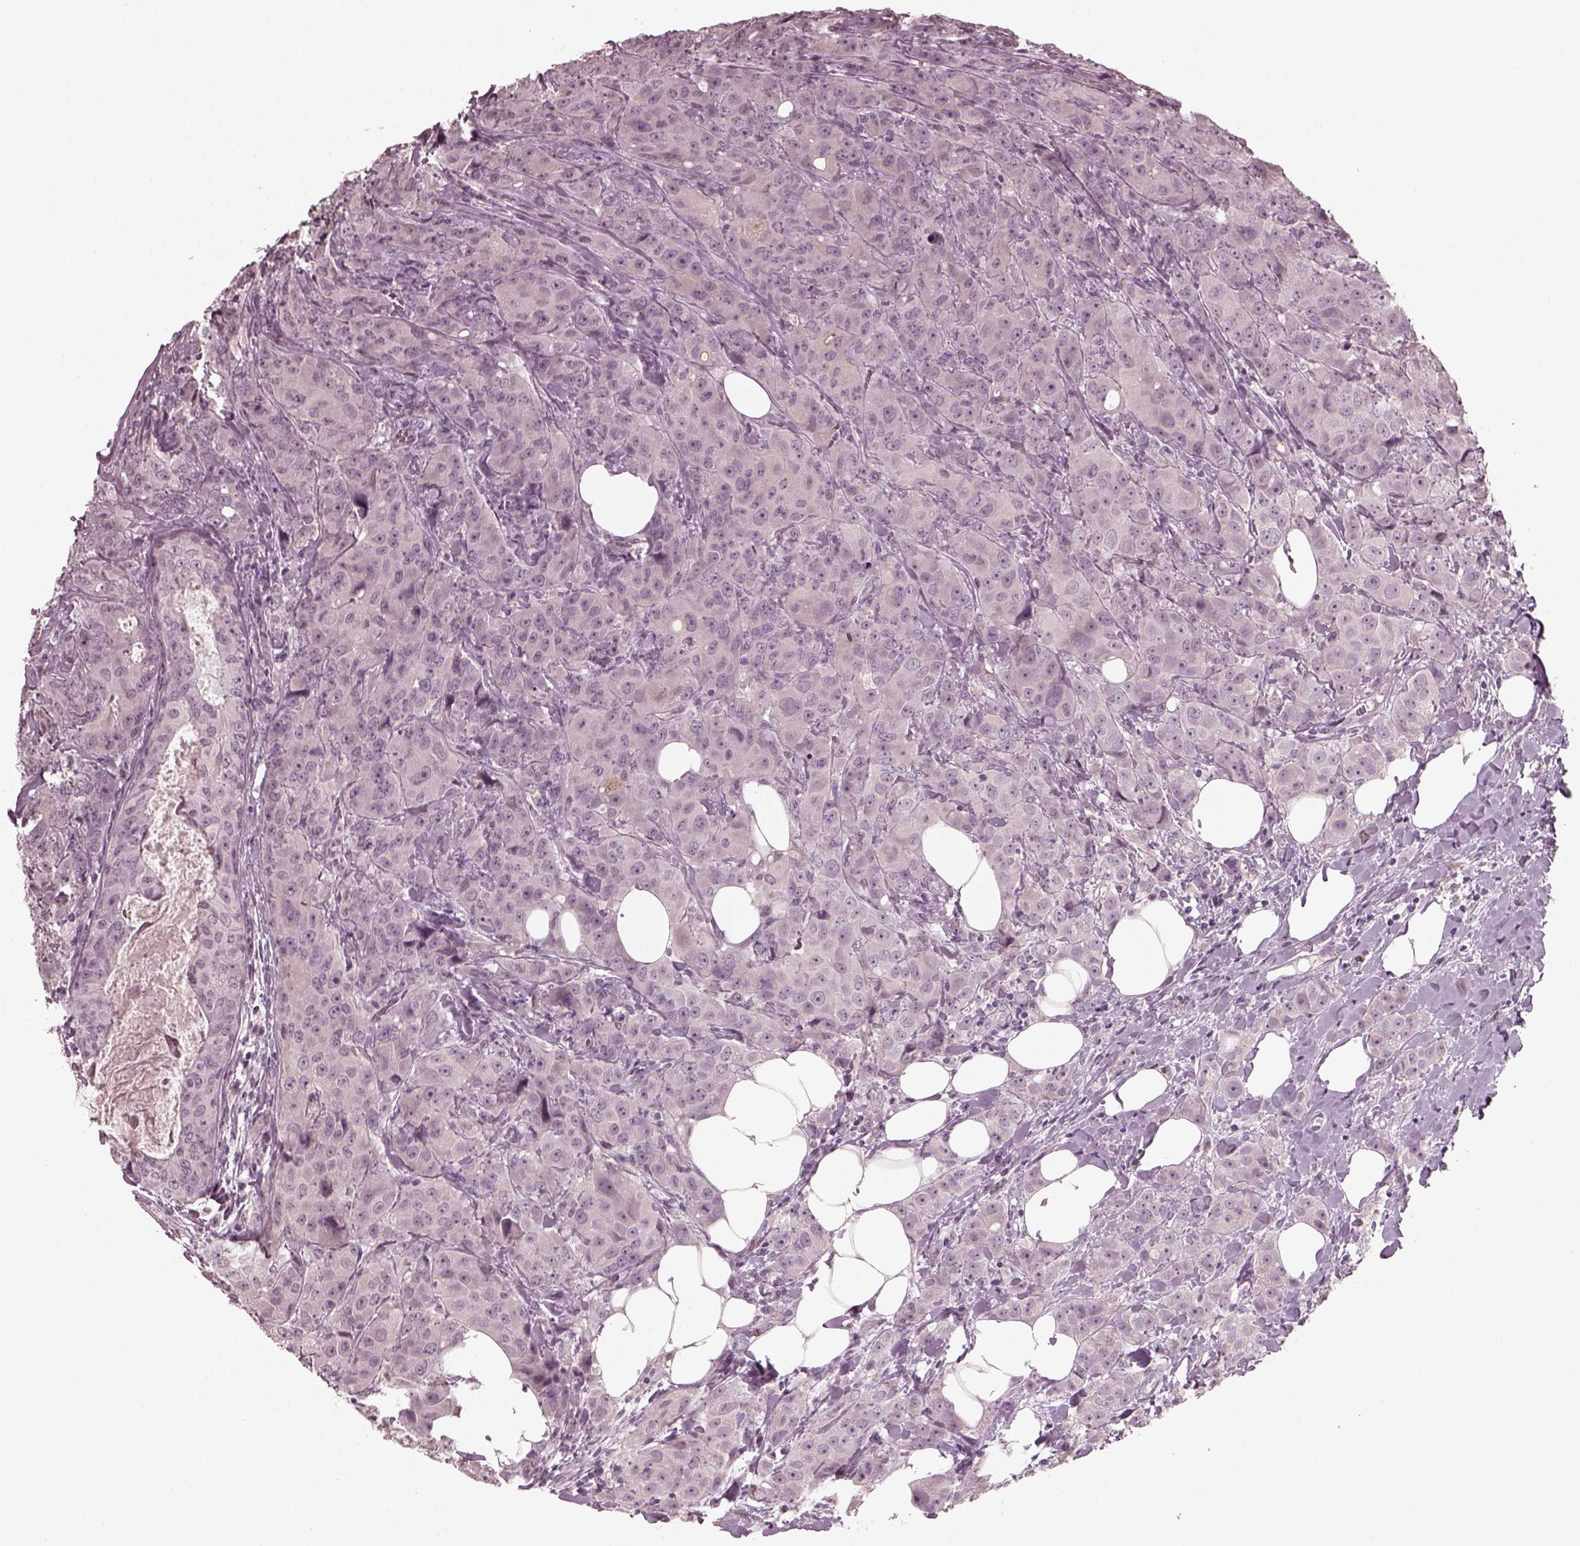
{"staining": {"intensity": "negative", "quantity": "none", "location": "none"}, "tissue": "breast cancer", "cell_type": "Tumor cells", "image_type": "cancer", "snomed": [{"axis": "morphology", "description": "Duct carcinoma"}, {"axis": "topography", "description": "Breast"}], "caption": "DAB (3,3'-diaminobenzidine) immunohistochemical staining of human breast invasive ductal carcinoma demonstrates no significant staining in tumor cells.", "gene": "RCVRN", "patient": {"sex": "female", "age": 43}}